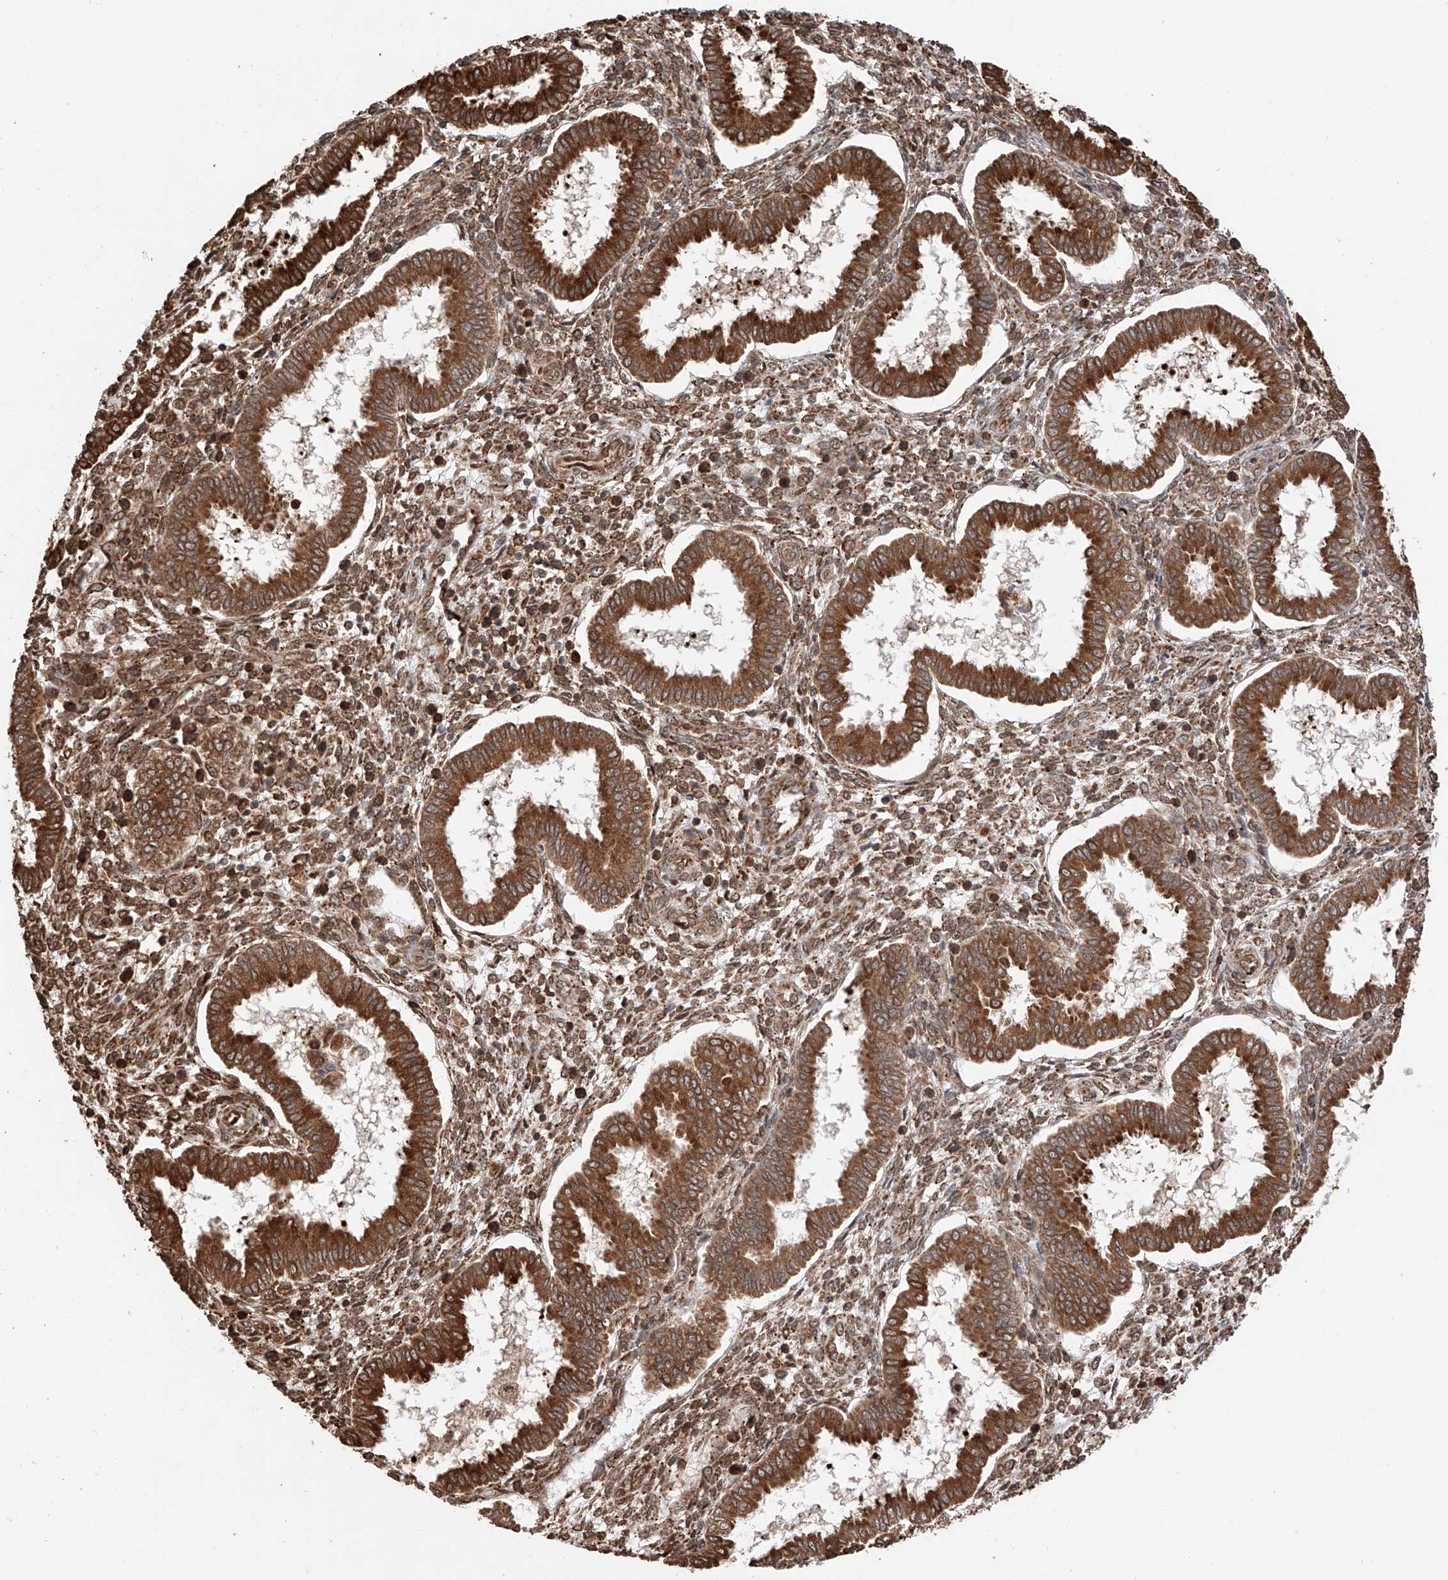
{"staining": {"intensity": "moderate", "quantity": ">75%", "location": "cytoplasmic/membranous,nuclear"}, "tissue": "endometrium", "cell_type": "Cells in endometrial stroma", "image_type": "normal", "snomed": [{"axis": "morphology", "description": "Normal tissue, NOS"}, {"axis": "topography", "description": "Endometrium"}], "caption": "Protein analysis of benign endometrium displays moderate cytoplasmic/membranous,nuclear expression in about >75% of cells in endometrial stroma. The staining is performed using DAB brown chromogen to label protein expression. The nuclei are counter-stained blue using hematoxylin.", "gene": "DNAH8", "patient": {"sex": "female", "age": 24}}